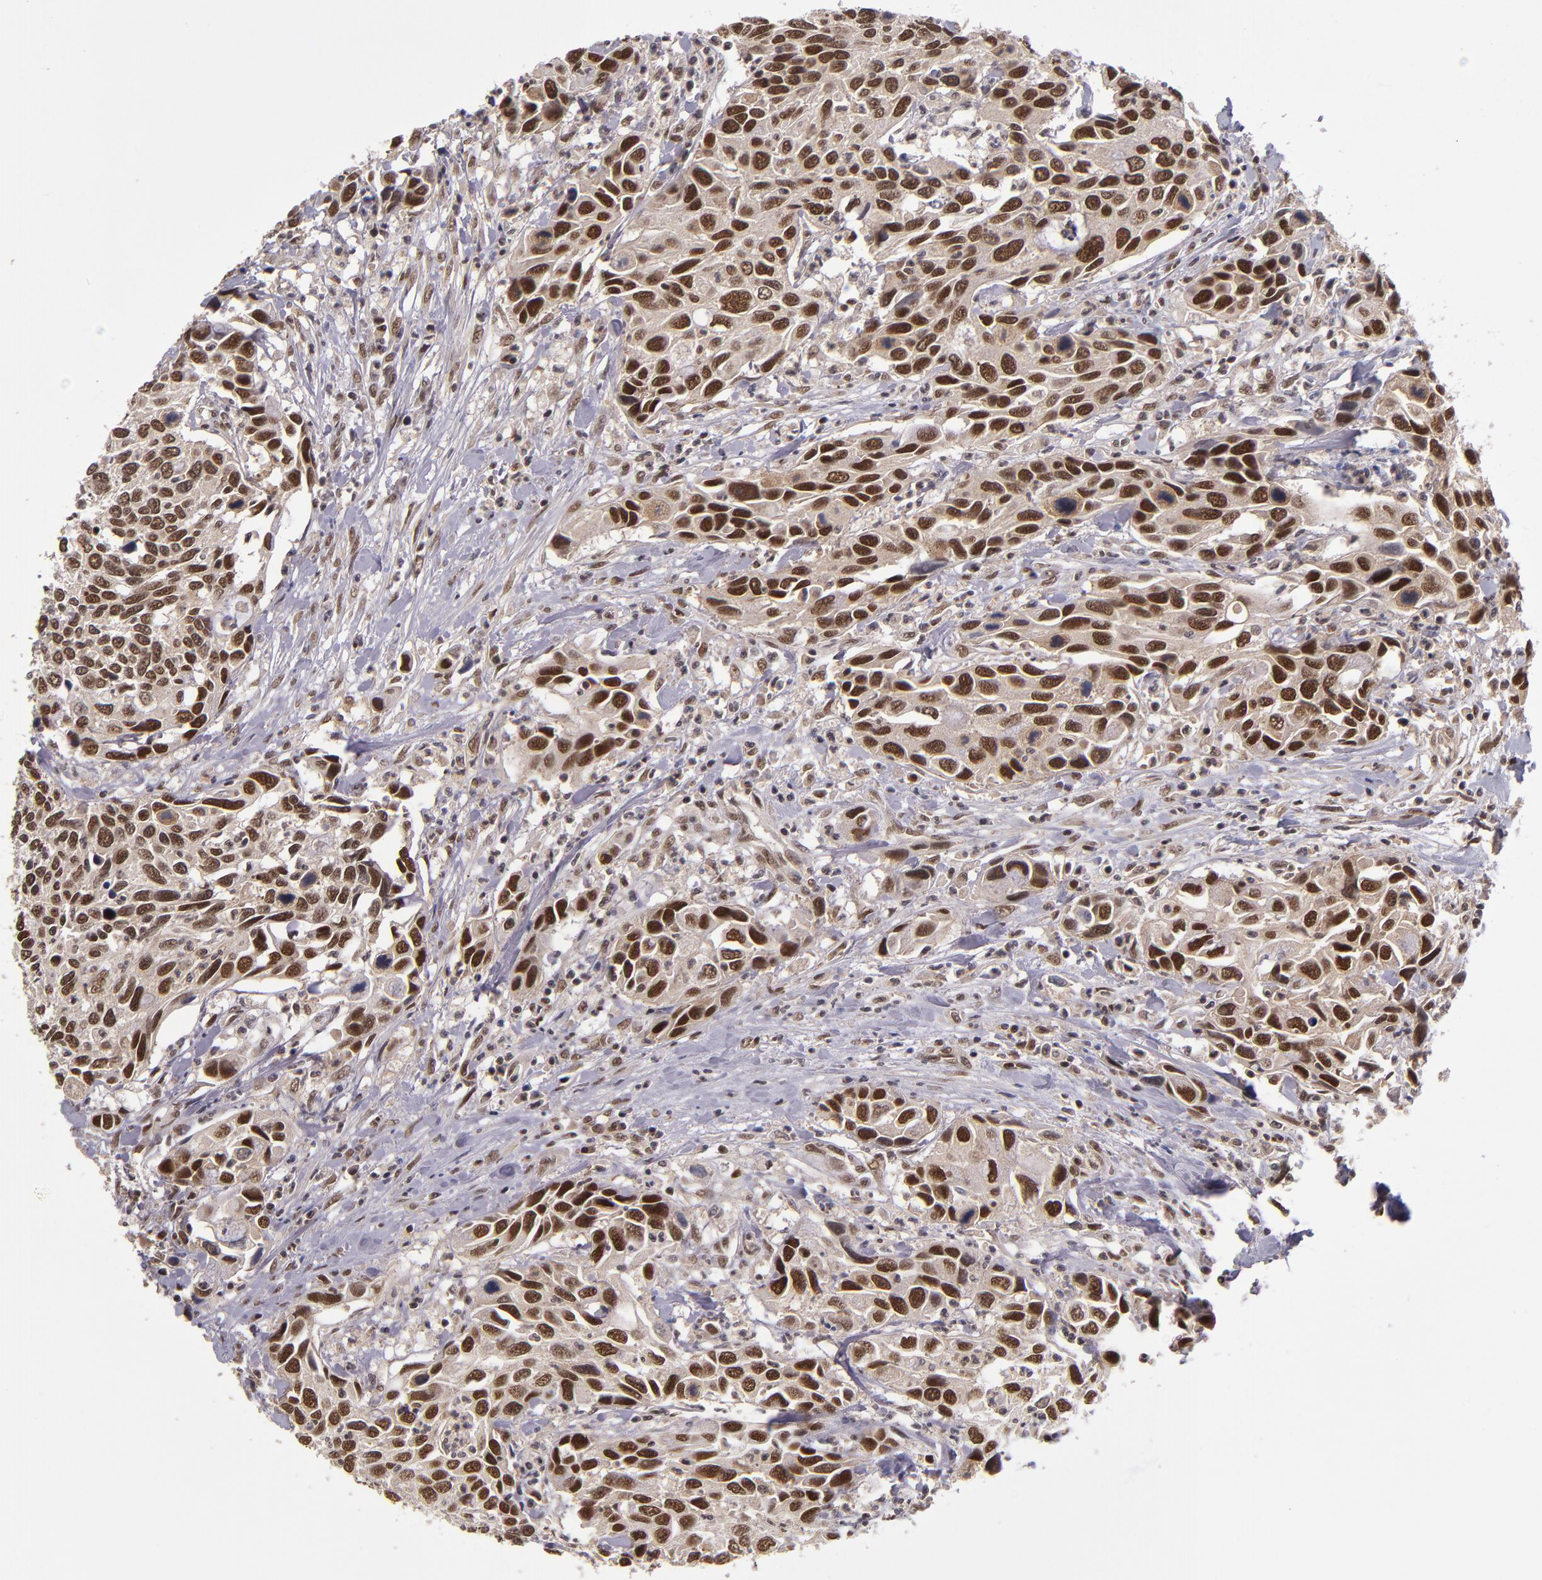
{"staining": {"intensity": "strong", "quantity": ">75%", "location": "nuclear"}, "tissue": "urothelial cancer", "cell_type": "Tumor cells", "image_type": "cancer", "snomed": [{"axis": "morphology", "description": "Urothelial carcinoma, High grade"}, {"axis": "topography", "description": "Urinary bladder"}], "caption": "The histopathology image reveals staining of urothelial cancer, revealing strong nuclear protein staining (brown color) within tumor cells. The protein of interest is shown in brown color, while the nuclei are stained blue.", "gene": "EP300", "patient": {"sex": "male", "age": 66}}